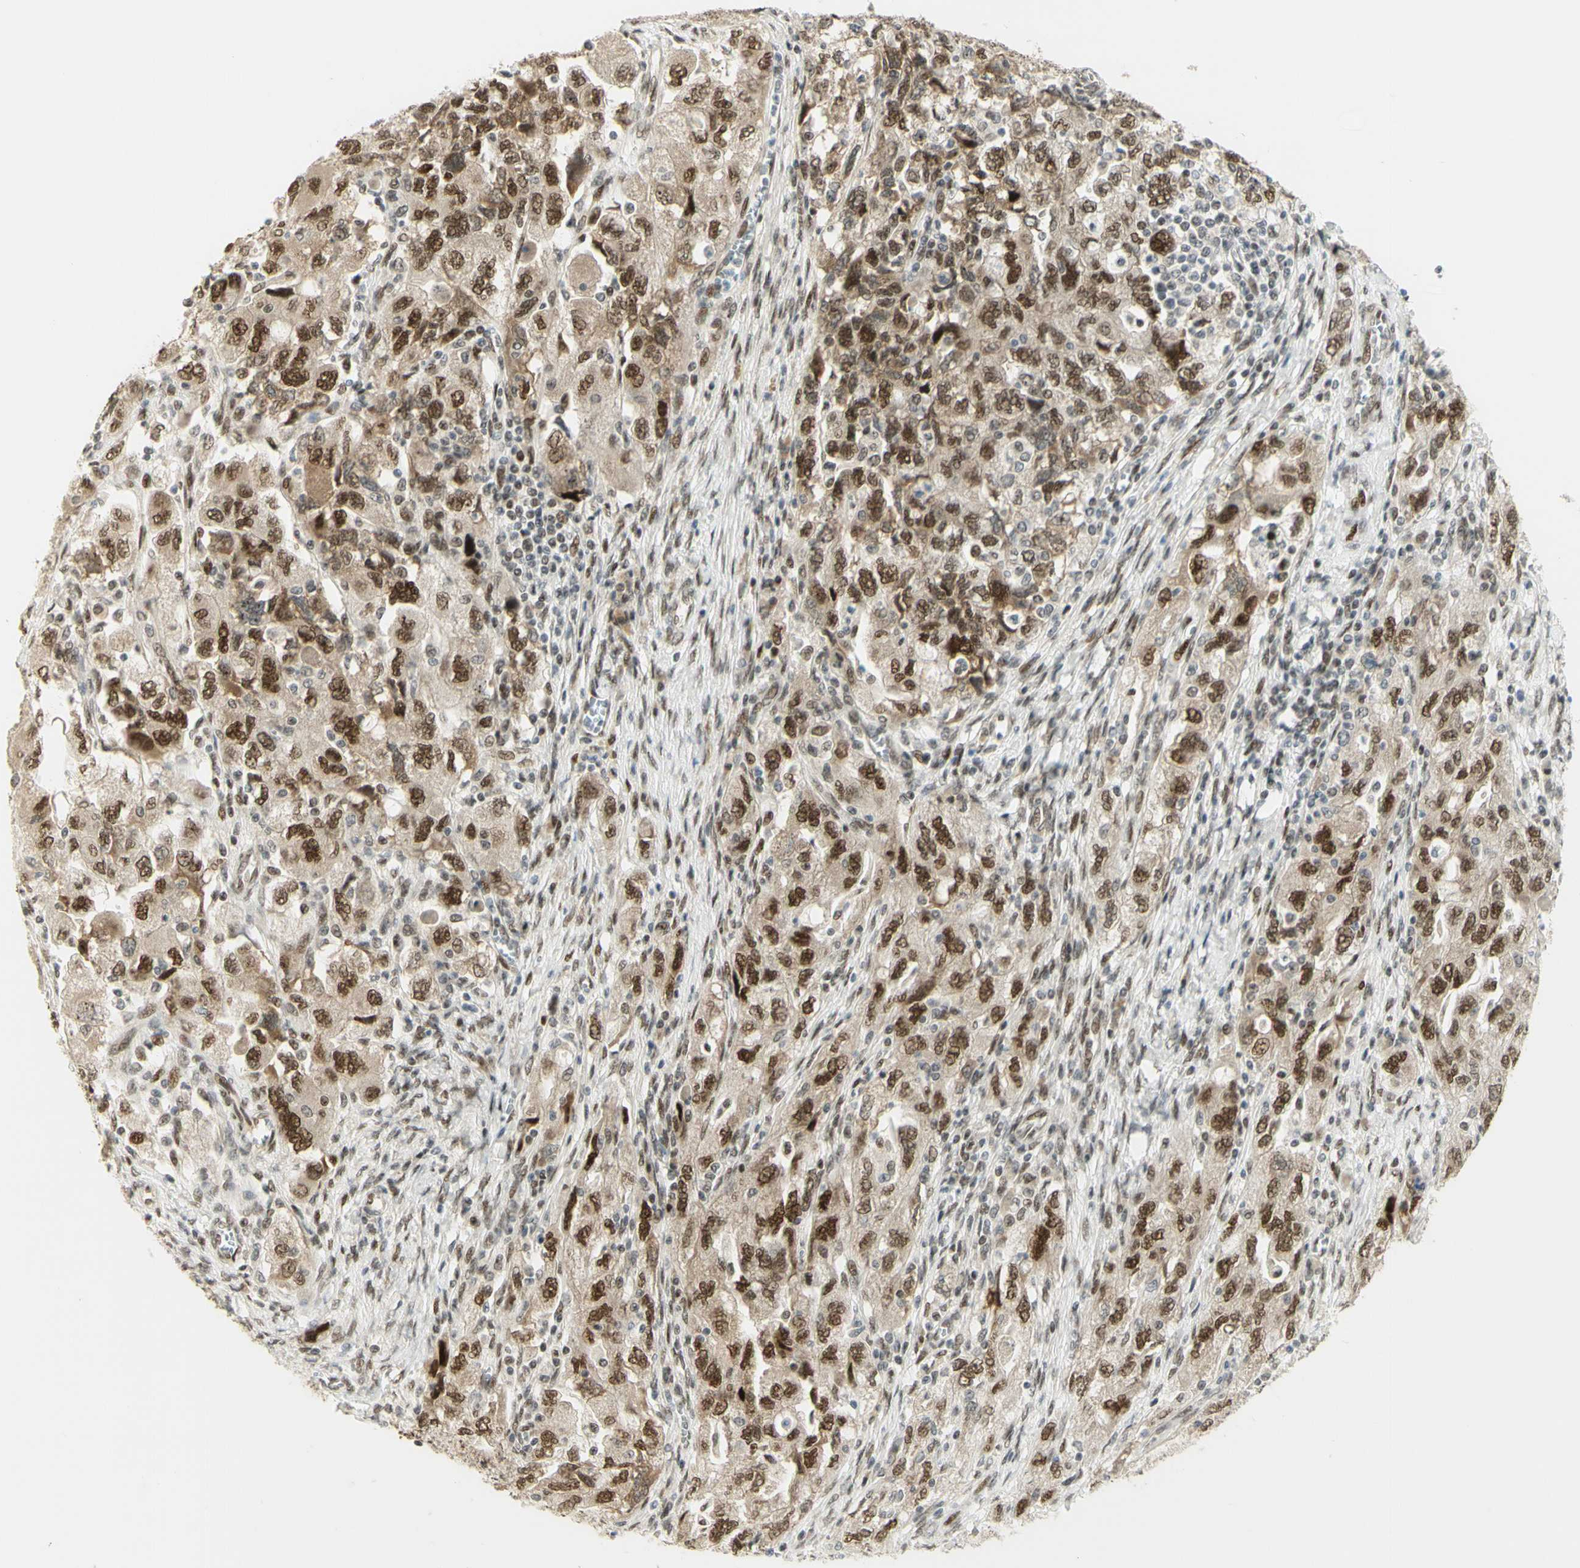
{"staining": {"intensity": "strong", "quantity": ">75%", "location": "nuclear"}, "tissue": "ovarian cancer", "cell_type": "Tumor cells", "image_type": "cancer", "snomed": [{"axis": "morphology", "description": "Carcinoma, NOS"}, {"axis": "morphology", "description": "Cystadenocarcinoma, serous, NOS"}, {"axis": "topography", "description": "Ovary"}], "caption": "About >75% of tumor cells in human ovarian cancer (carcinoma) show strong nuclear protein expression as visualized by brown immunohistochemical staining.", "gene": "DDX1", "patient": {"sex": "female", "age": 69}}